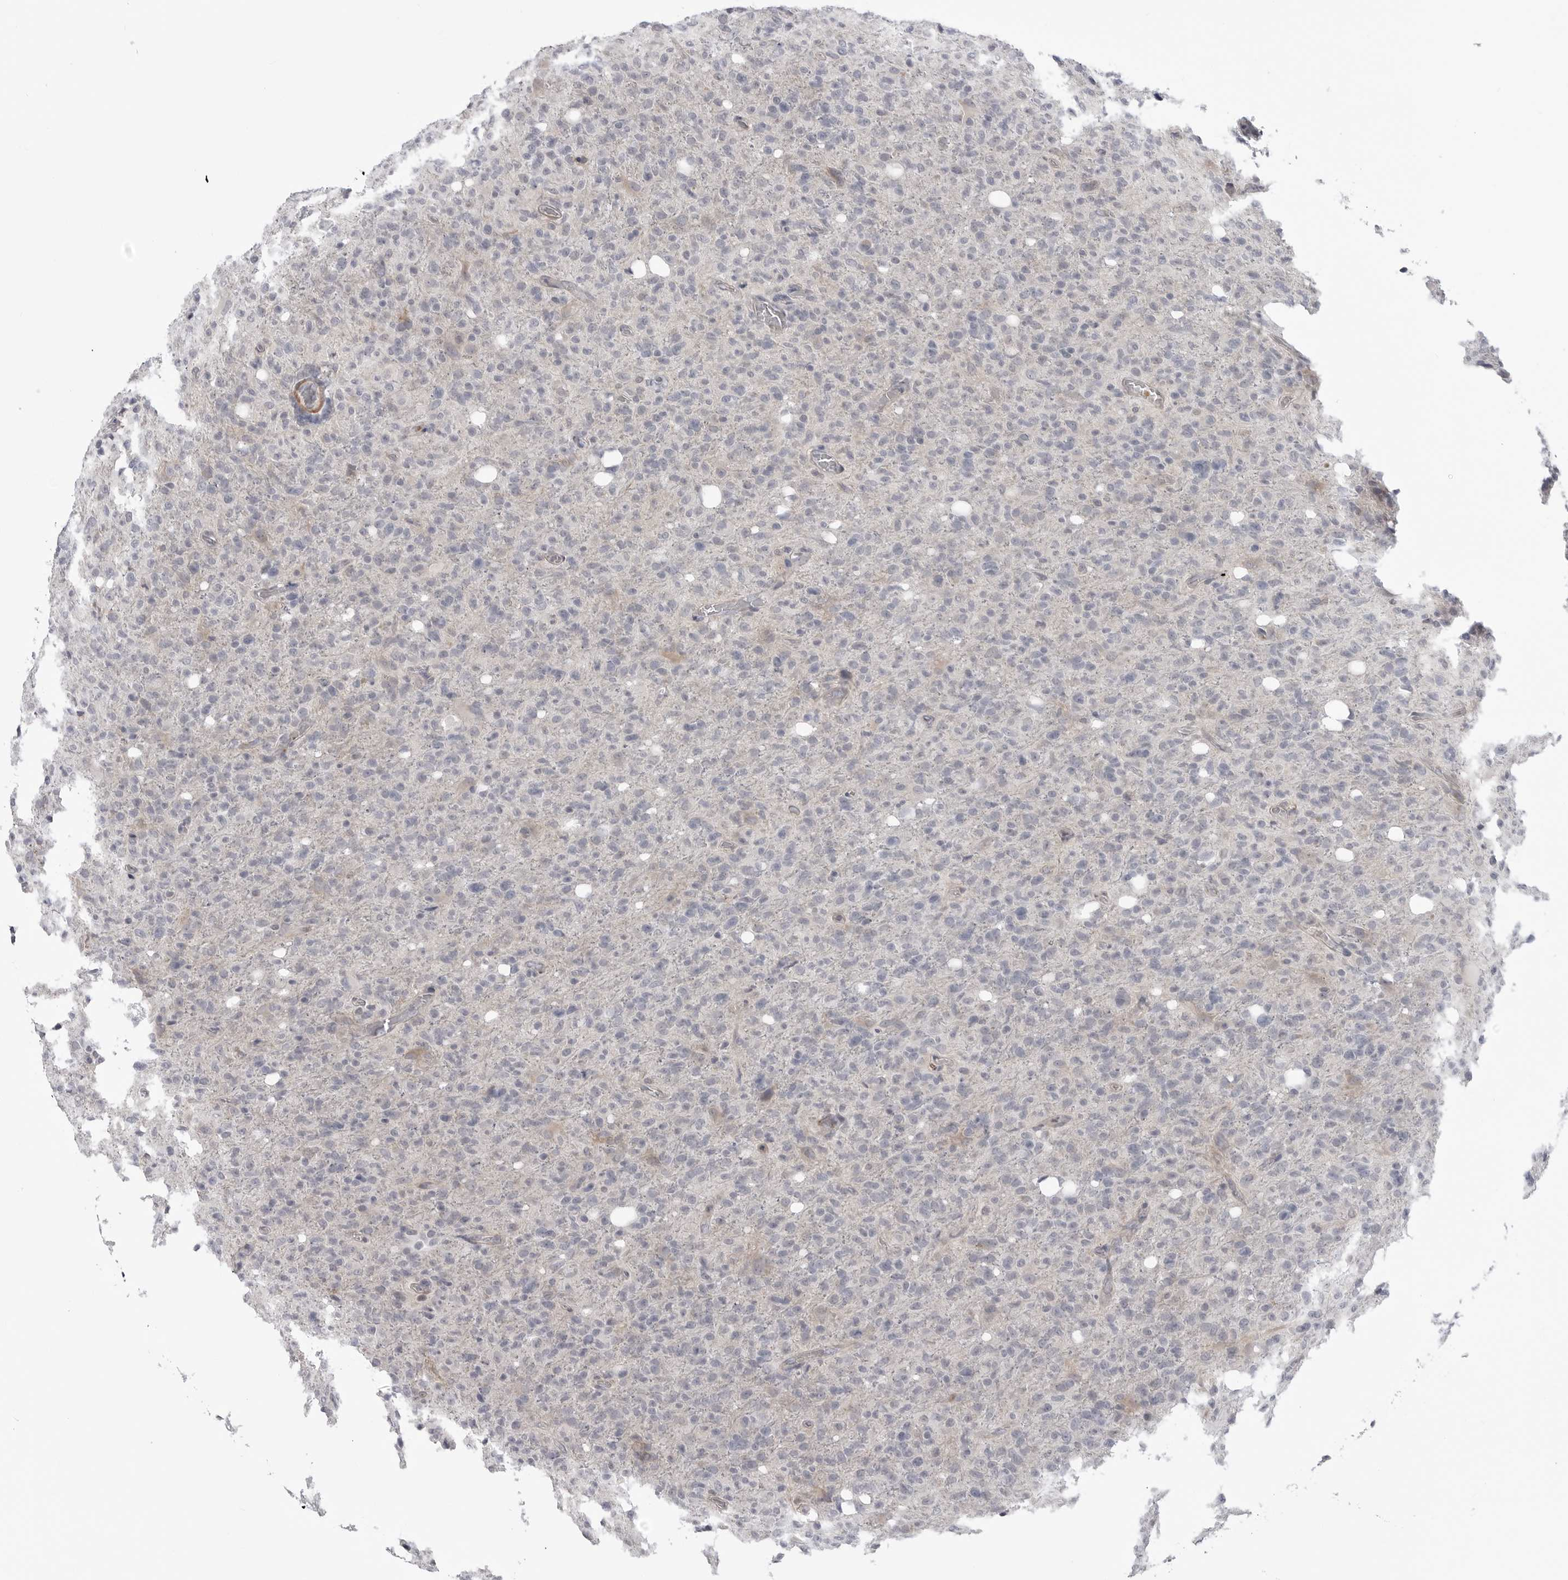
{"staining": {"intensity": "negative", "quantity": "none", "location": "none"}, "tissue": "glioma", "cell_type": "Tumor cells", "image_type": "cancer", "snomed": [{"axis": "morphology", "description": "Glioma, malignant, High grade"}, {"axis": "topography", "description": "Brain"}], "caption": "Immunohistochemistry histopathology image of neoplastic tissue: glioma stained with DAB displays no significant protein expression in tumor cells.", "gene": "SCP2", "patient": {"sex": "female", "age": 57}}